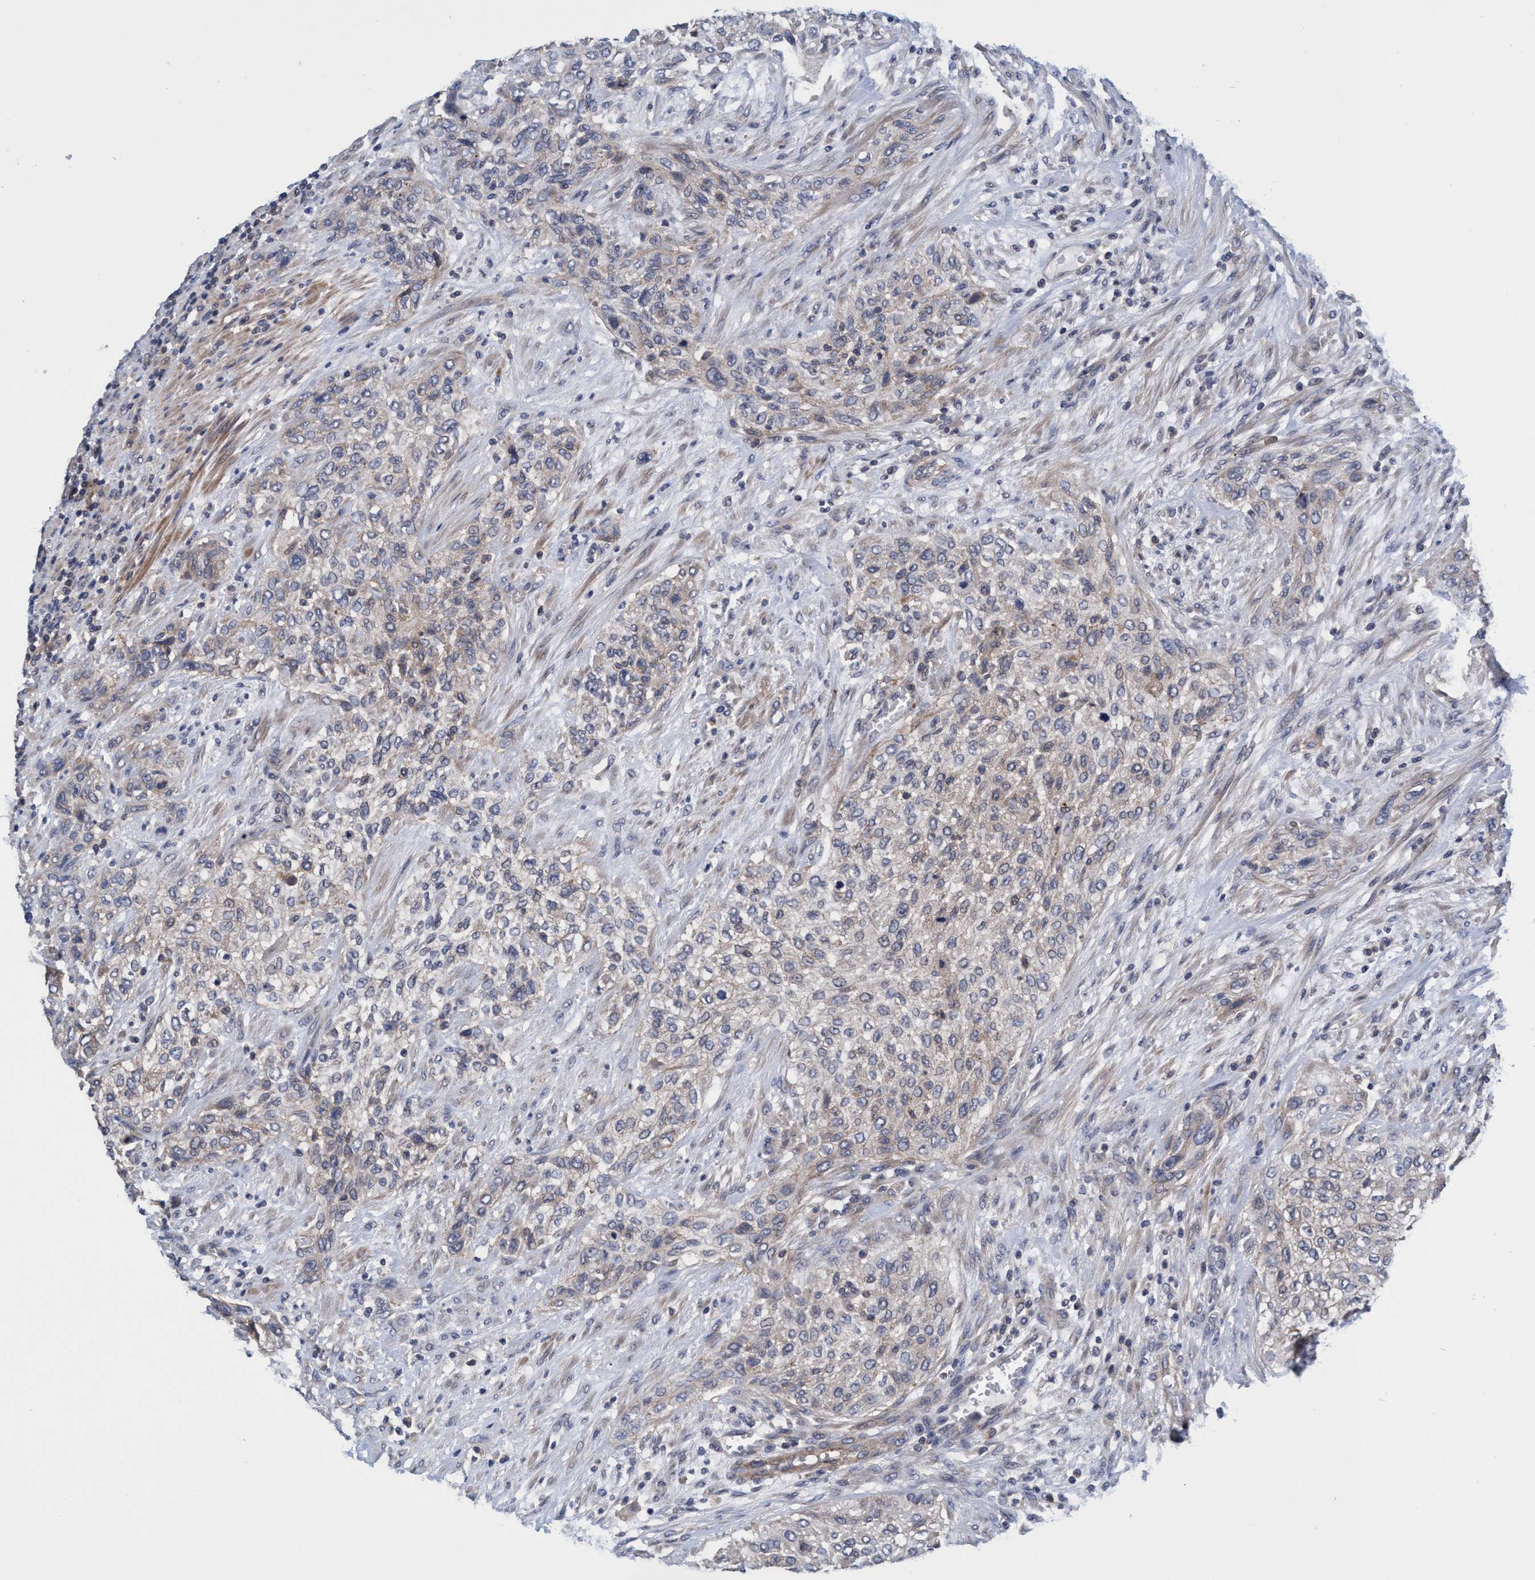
{"staining": {"intensity": "moderate", "quantity": "25%-75%", "location": "cytoplasmic/membranous"}, "tissue": "urothelial cancer", "cell_type": "Tumor cells", "image_type": "cancer", "snomed": [{"axis": "morphology", "description": "Urothelial carcinoma, Low grade"}, {"axis": "morphology", "description": "Urothelial carcinoma, High grade"}, {"axis": "topography", "description": "Urinary bladder"}], "caption": "Immunohistochemical staining of high-grade urothelial carcinoma demonstrates medium levels of moderate cytoplasmic/membranous protein expression in approximately 25%-75% of tumor cells.", "gene": "CALCOCO2", "patient": {"sex": "male", "age": 35}}